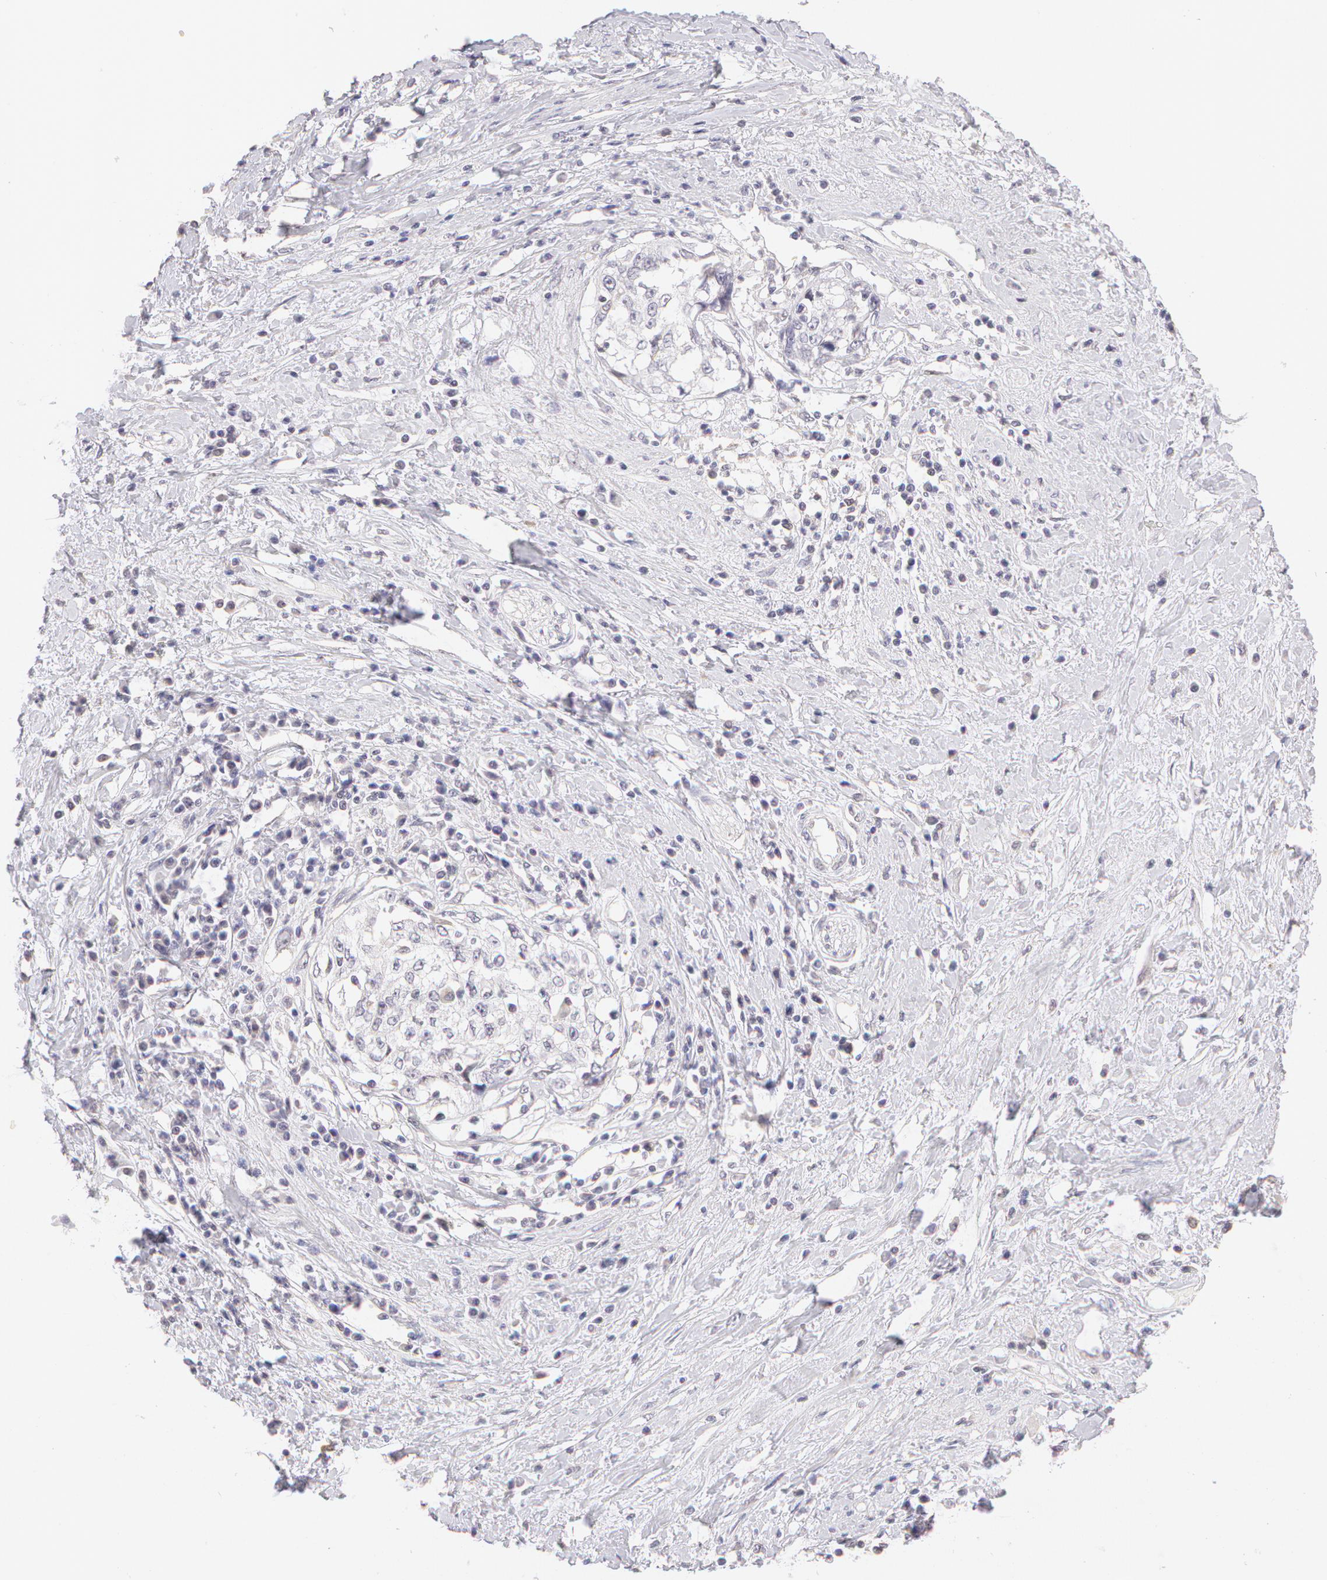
{"staining": {"intensity": "negative", "quantity": "none", "location": "none"}, "tissue": "cervical cancer", "cell_type": "Tumor cells", "image_type": "cancer", "snomed": [{"axis": "morphology", "description": "Squamous cell carcinoma, NOS"}, {"axis": "topography", "description": "Cervix"}], "caption": "An immunohistochemistry (IHC) histopathology image of cervical cancer is shown. There is no staining in tumor cells of cervical cancer. Nuclei are stained in blue.", "gene": "ZNF597", "patient": {"sex": "female", "age": 57}}